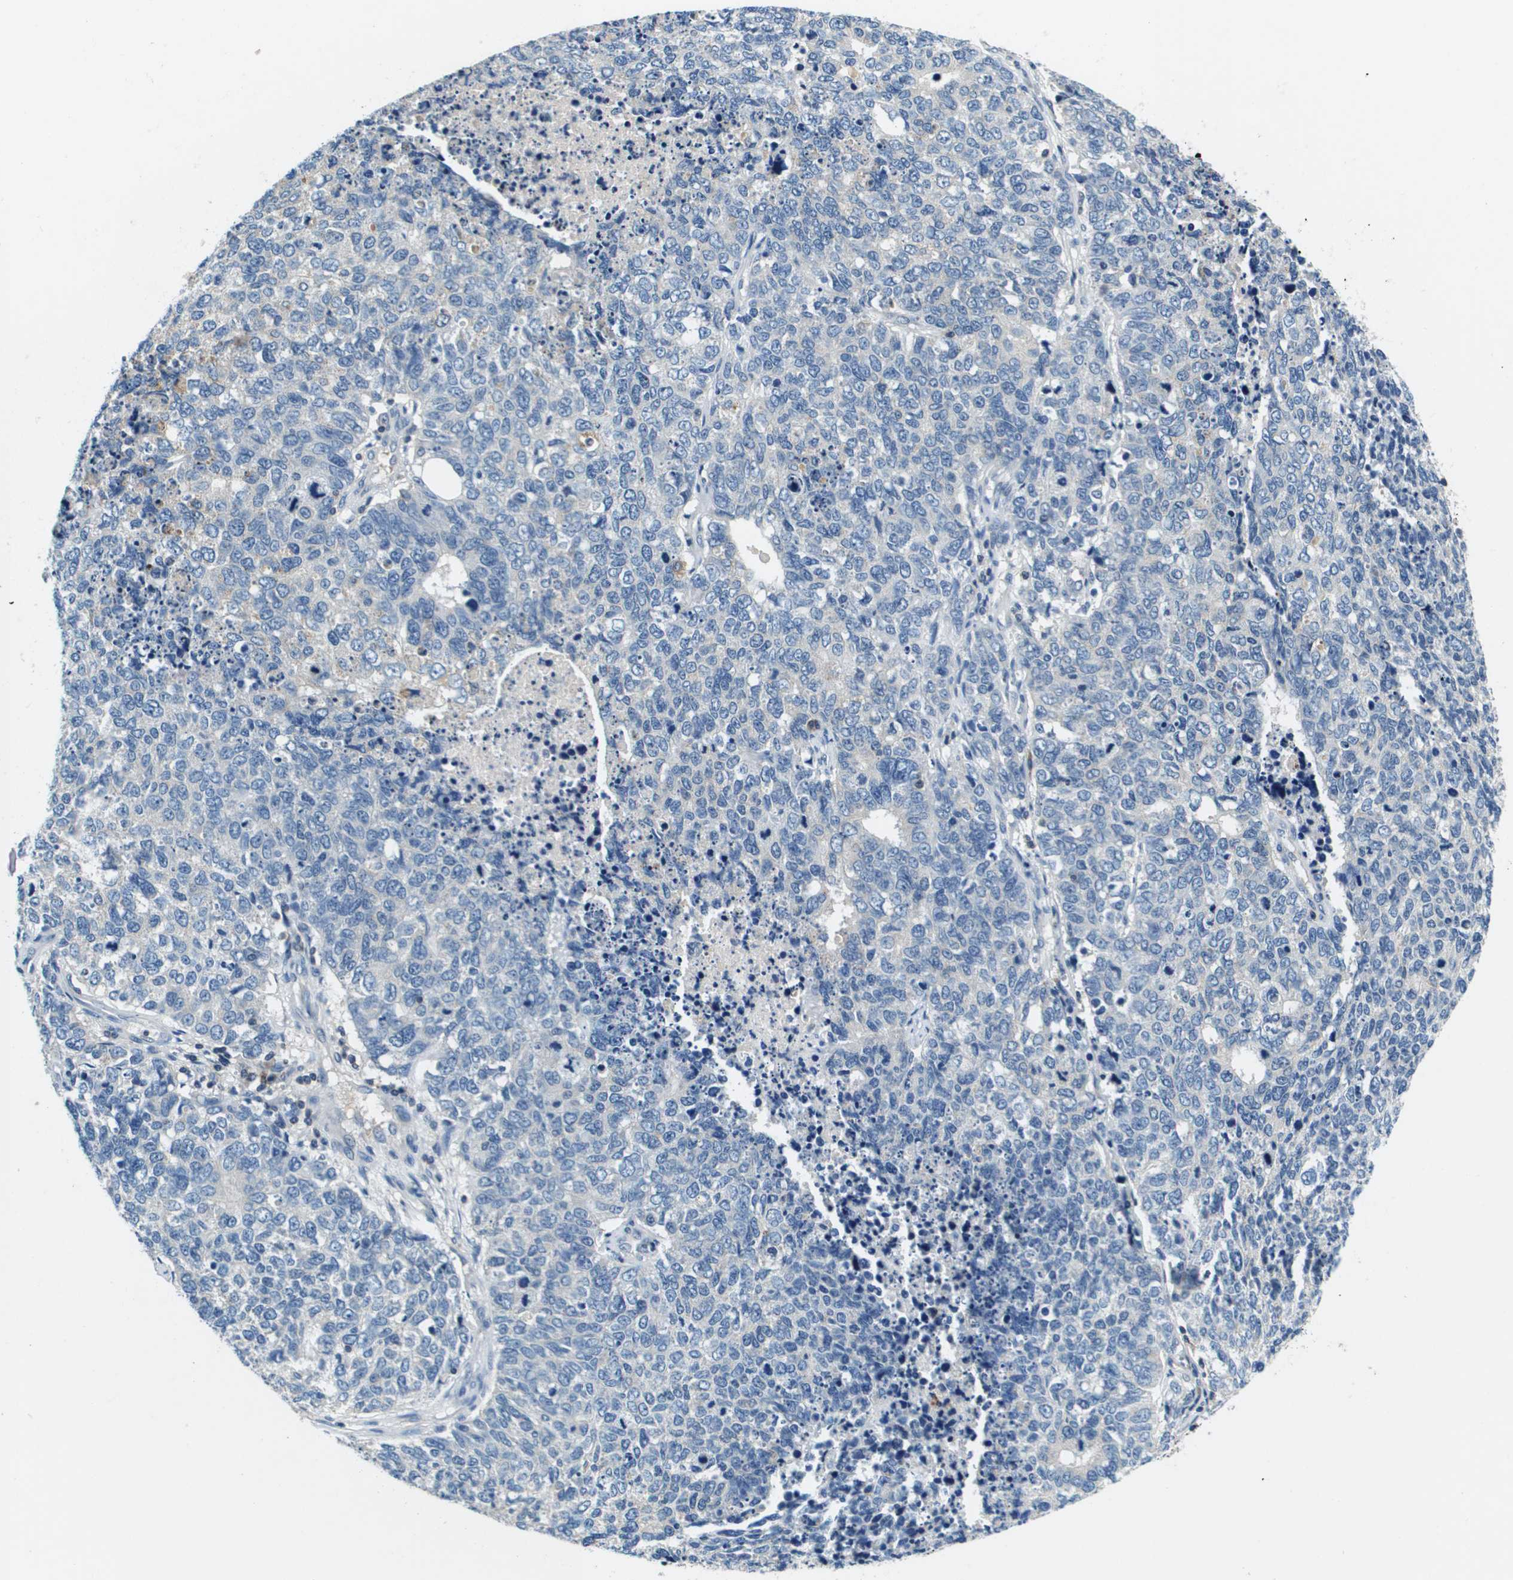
{"staining": {"intensity": "negative", "quantity": "none", "location": "none"}, "tissue": "cervical cancer", "cell_type": "Tumor cells", "image_type": "cancer", "snomed": [{"axis": "morphology", "description": "Squamous cell carcinoma, NOS"}, {"axis": "topography", "description": "Cervix"}], "caption": "This is an IHC photomicrograph of human squamous cell carcinoma (cervical). There is no positivity in tumor cells.", "gene": "KCNQ5", "patient": {"sex": "female", "age": 63}}